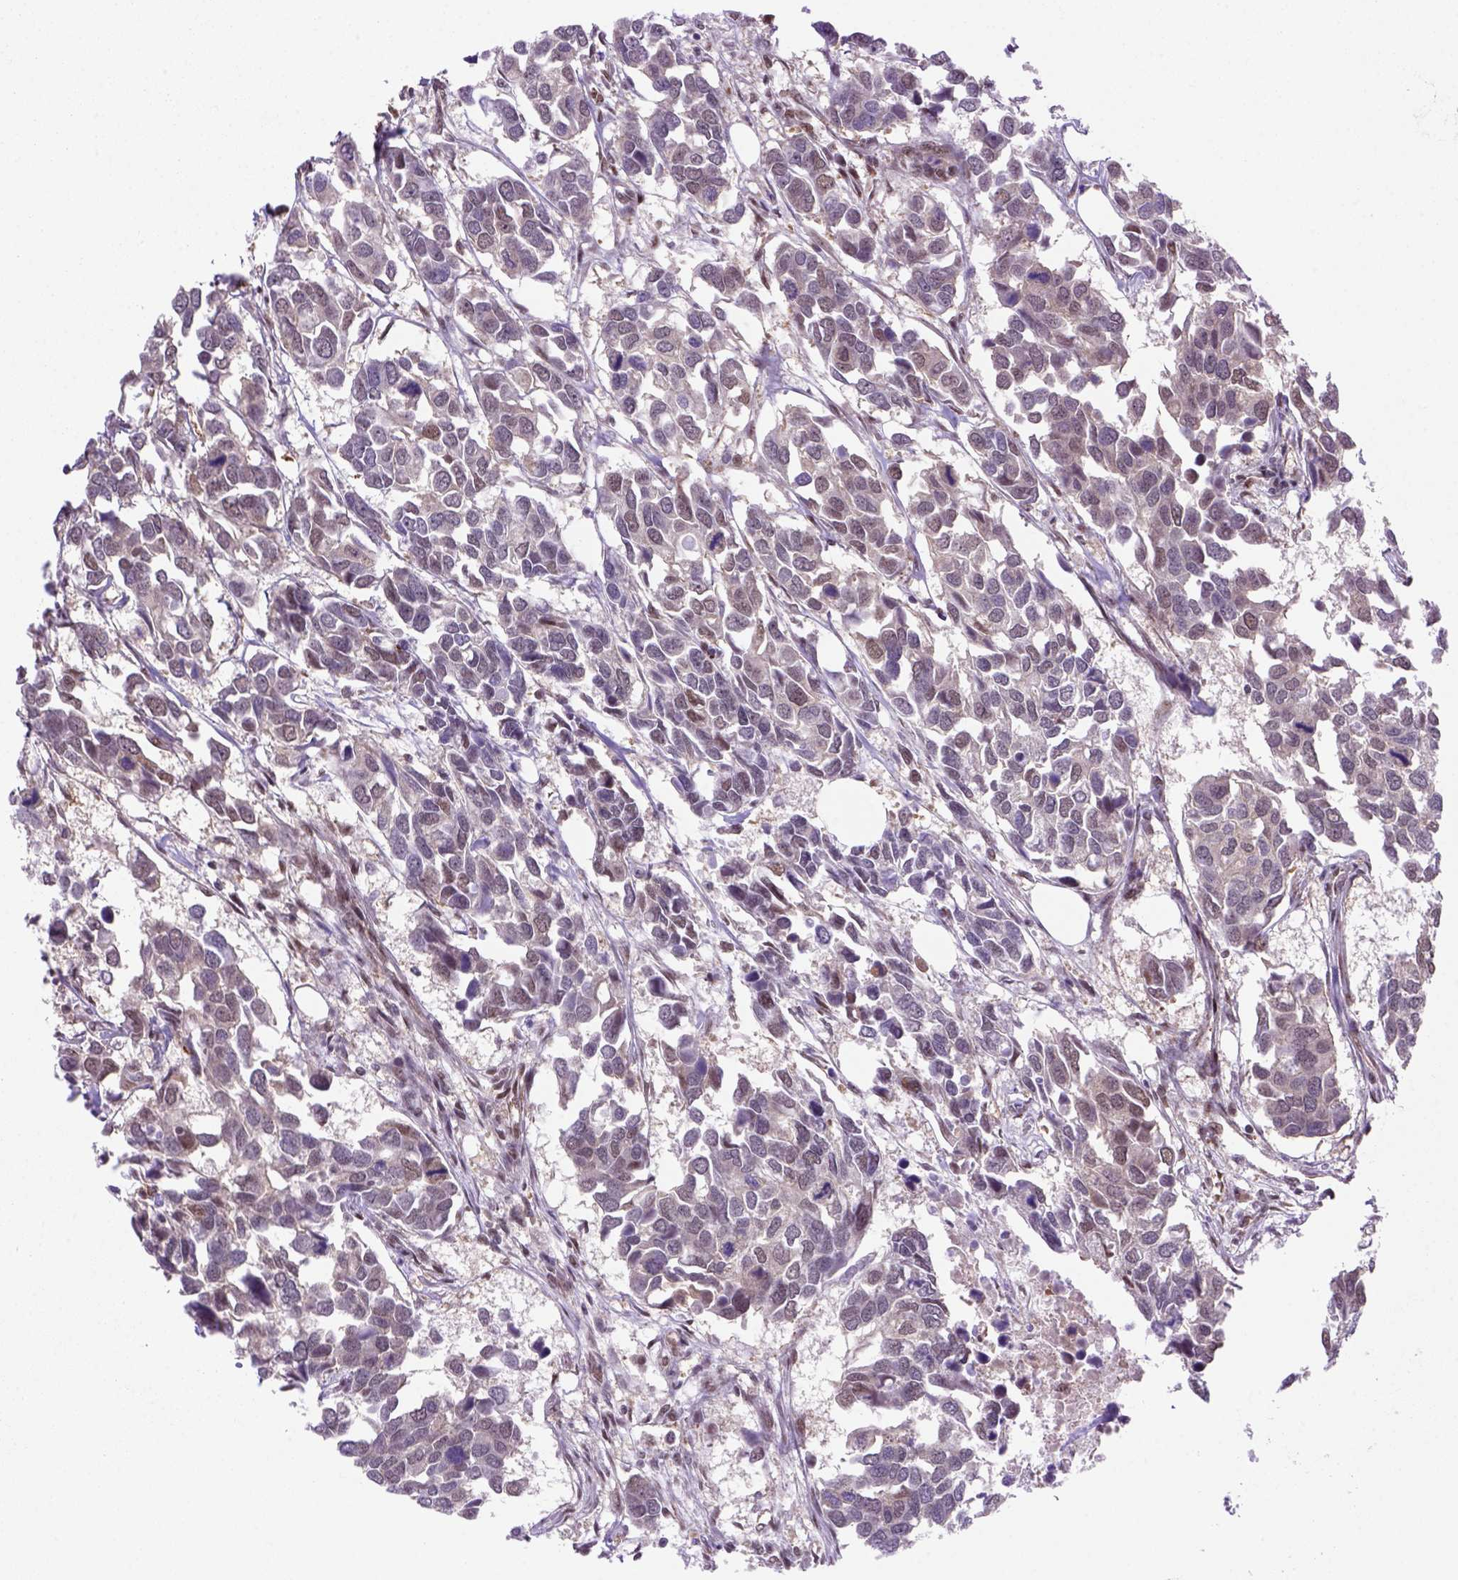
{"staining": {"intensity": "moderate", "quantity": "<25%", "location": "nuclear"}, "tissue": "breast cancer", "cell_type": "Tumor cells", "image_type": "cancer", "snomed": [{"axis": "morphology", "description": "Duct carcinoma"}, {"axis": "topography", "description": "Breast"}], "caption": "Brown immunohistochemical staining in human breast invasive ductal carcinoma reveals moderate nuclear staining in approximately <25% of tumor cells.", "gene": "PSMC2", "patient": {"sex": "female", "age": 83}}